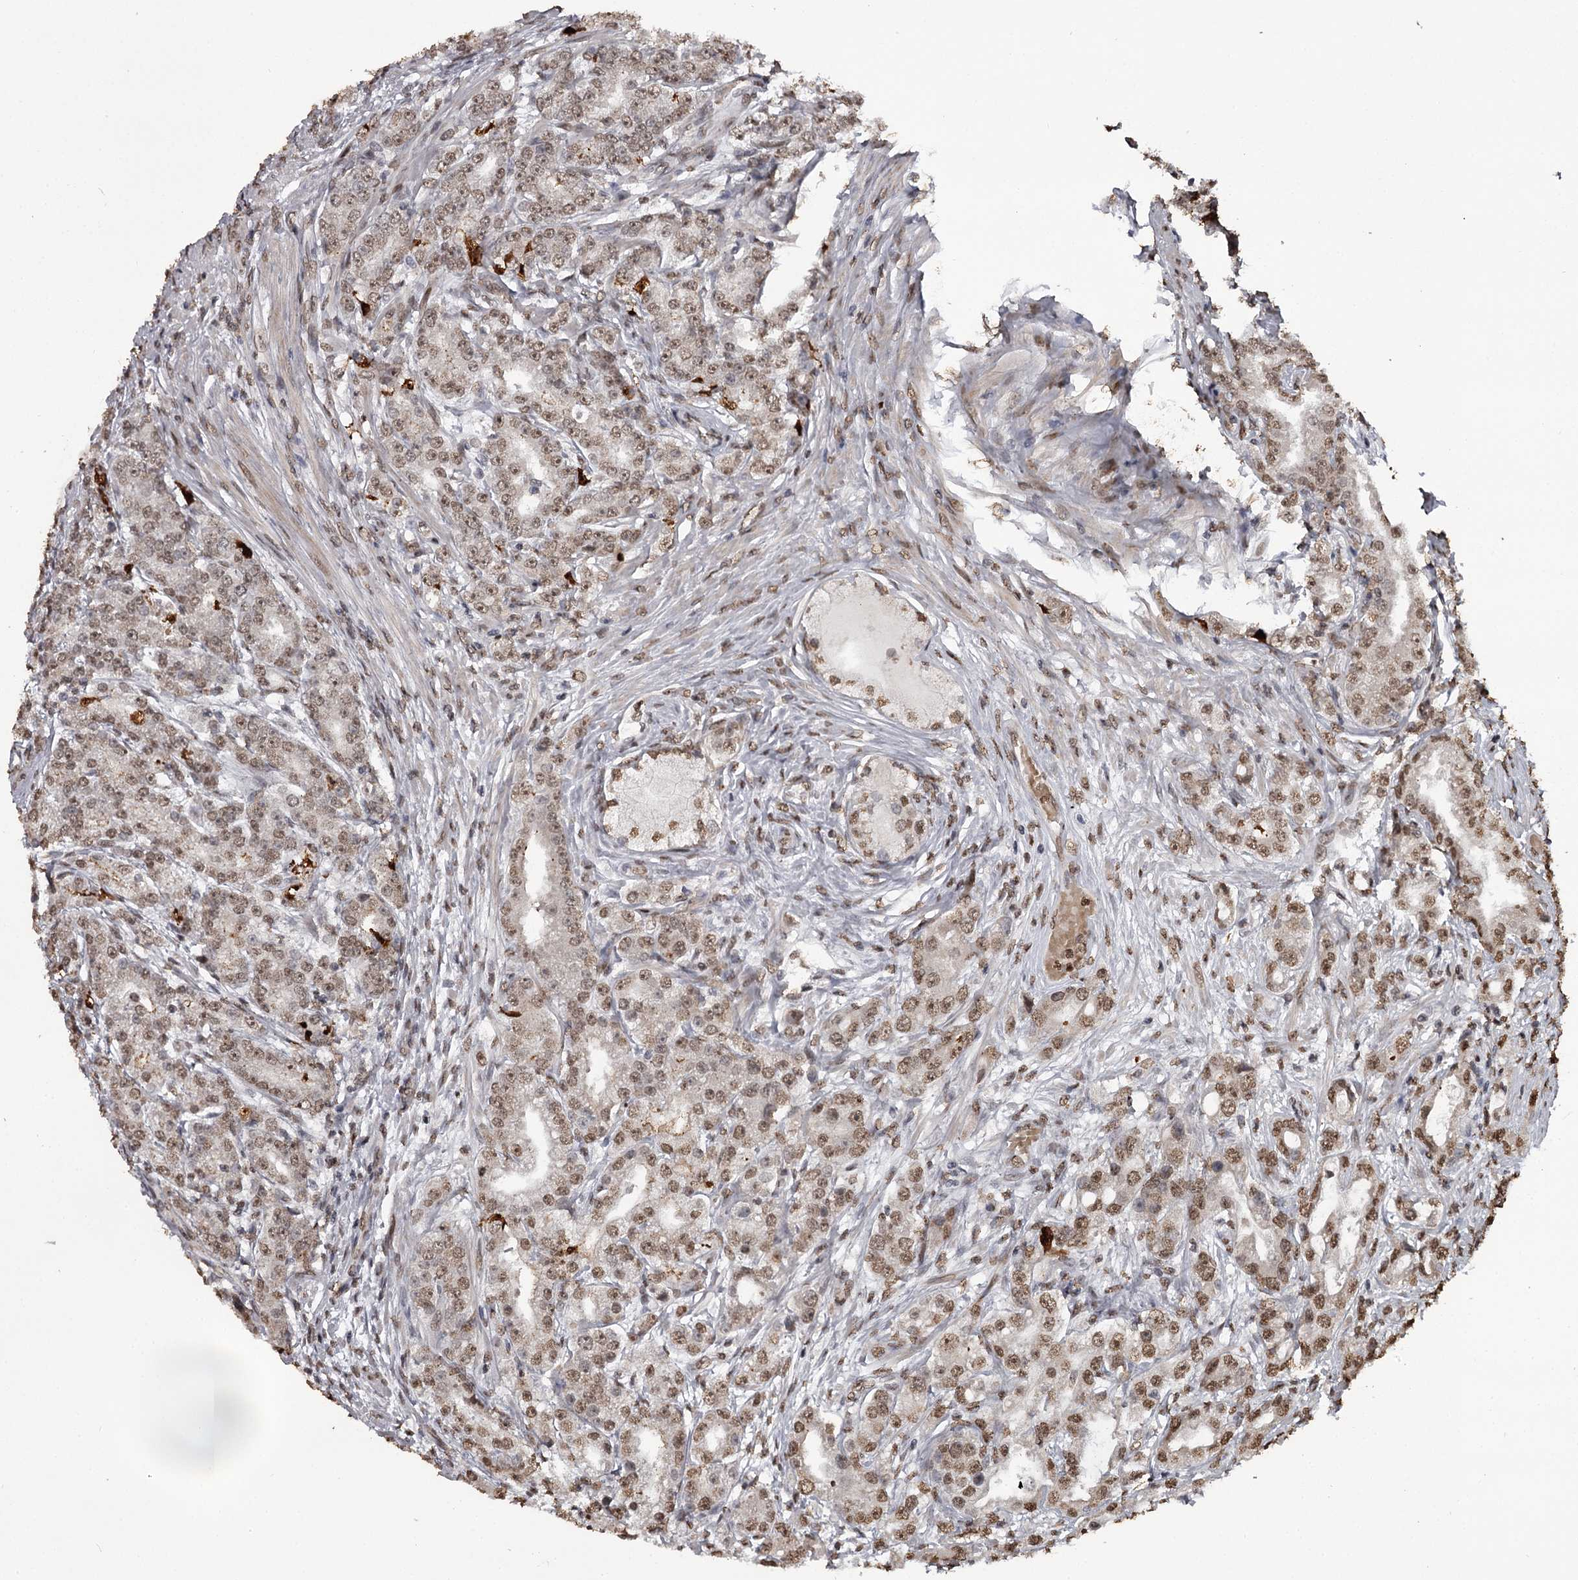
{"staining": {"intensity": "moderate", "quantity": ">75%", "location": "nuclear"}, "tissue": "prostate cancer", "cell_type": "Tumor cells", "image_type": "cancer", "snomed": [{"axis": "morphology", "description": "Adenocarcinoma, High grade"}, {"axis": "topography", "description": "Prostate"}], "caption": "There is medium levels of moderate nuclear staining in tumor cells of prostate high-grade adenocarcinoma, as demonstrated by immunohistochemical staining (brown color).", "gene": "THYN1", "patient": {"sex": "male", "age": 69}}